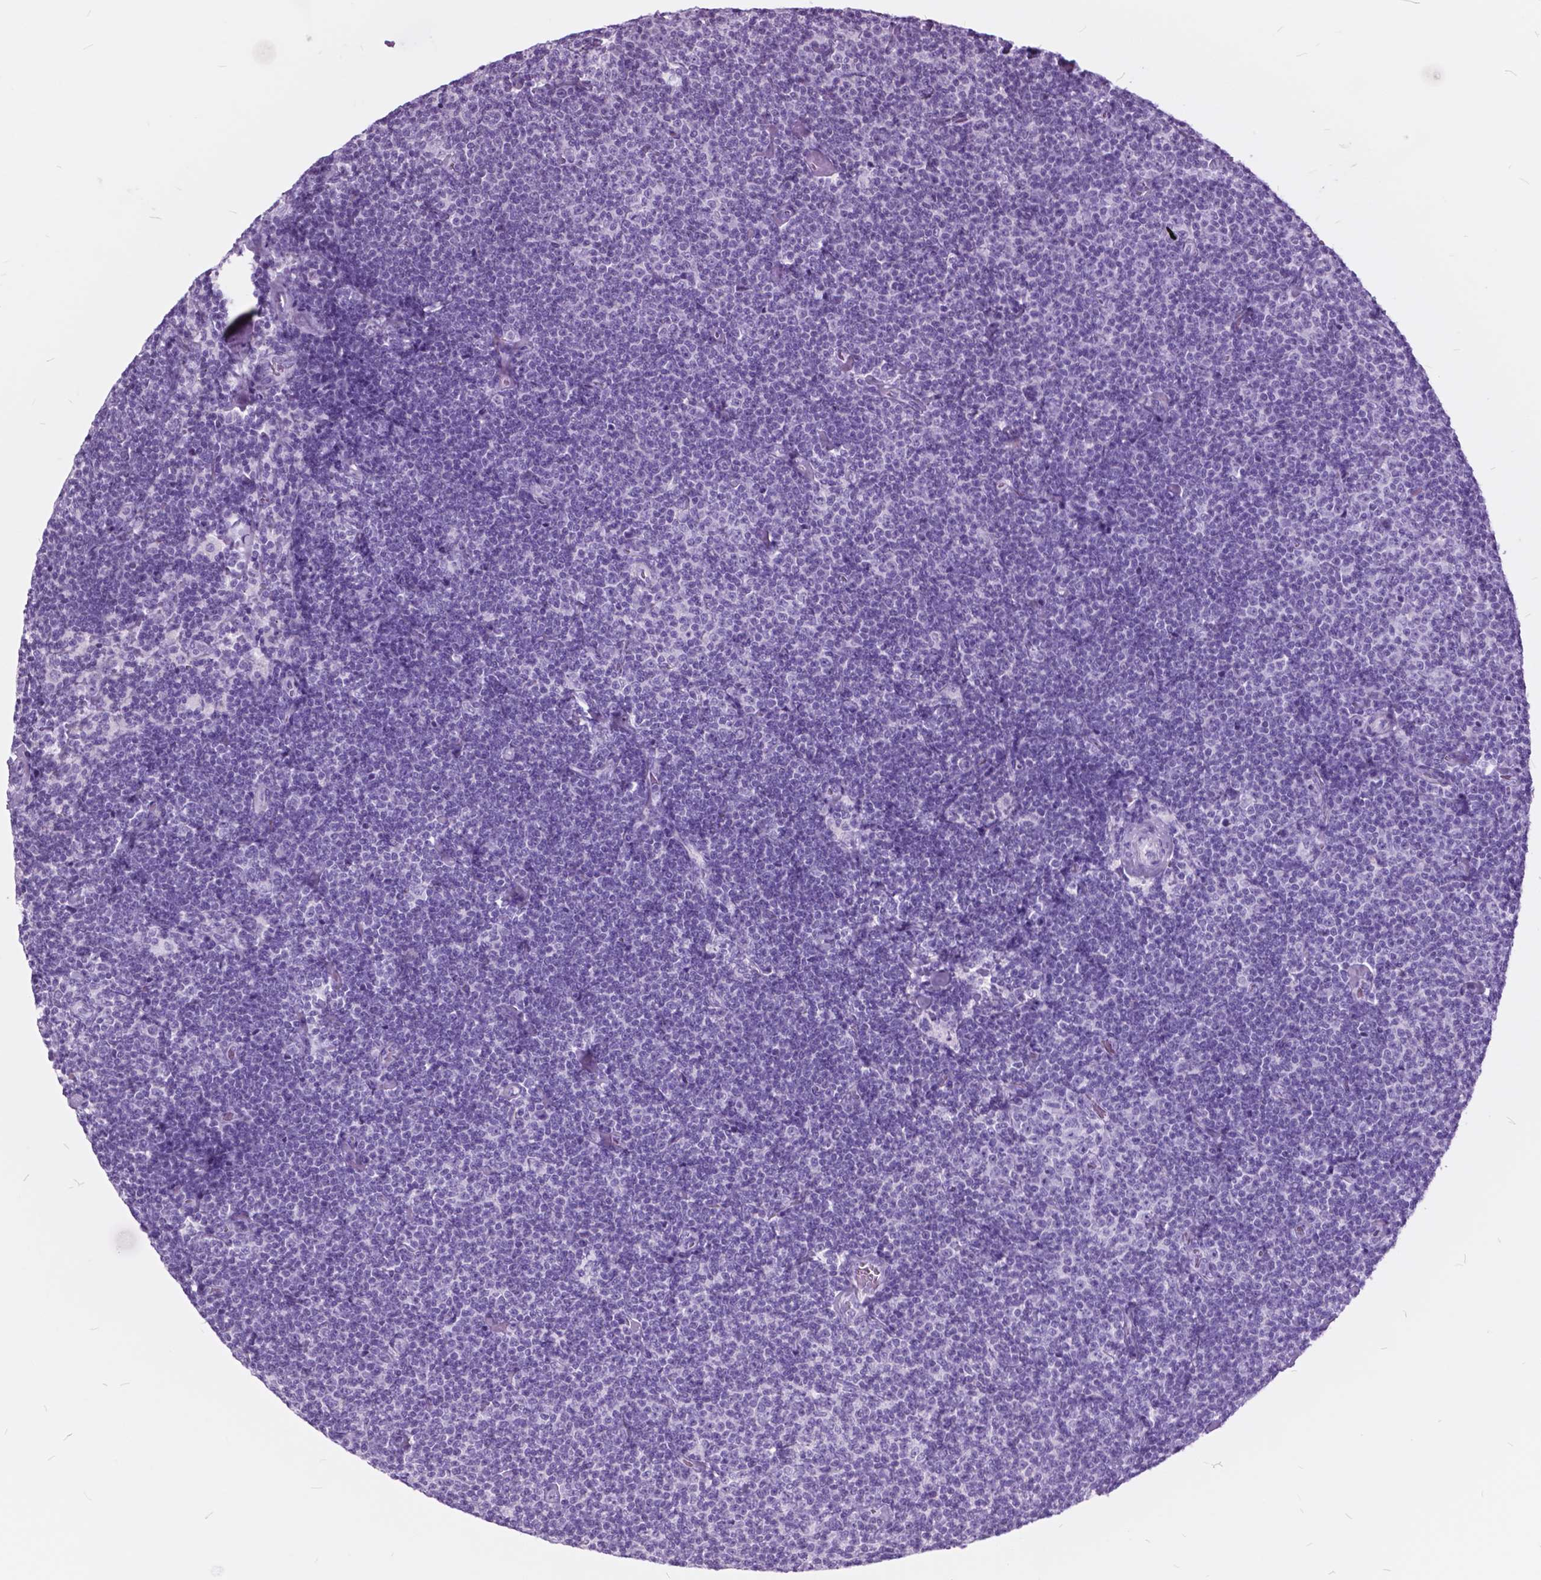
{"staining": {"intensity": "negative", "quantity": "none", "location": "none"}, "tissue": "lymphoma", "cell_type": "Tumor cells", "image_type": "cancer", "snomed": [{"axis": "morphology", "description": "Malignant lymphoma, non-Hodgkin's type, Low grade"}, {"axis": "topography", "description": "Lymph node"}], "caption": "Protein analysis of low-grade malignant lymphoma, non-Hodgkin's type shows no significant positivity in tumor cells.", "gene": "GDF9", "patient": {"sex": "male", "age": 81}}